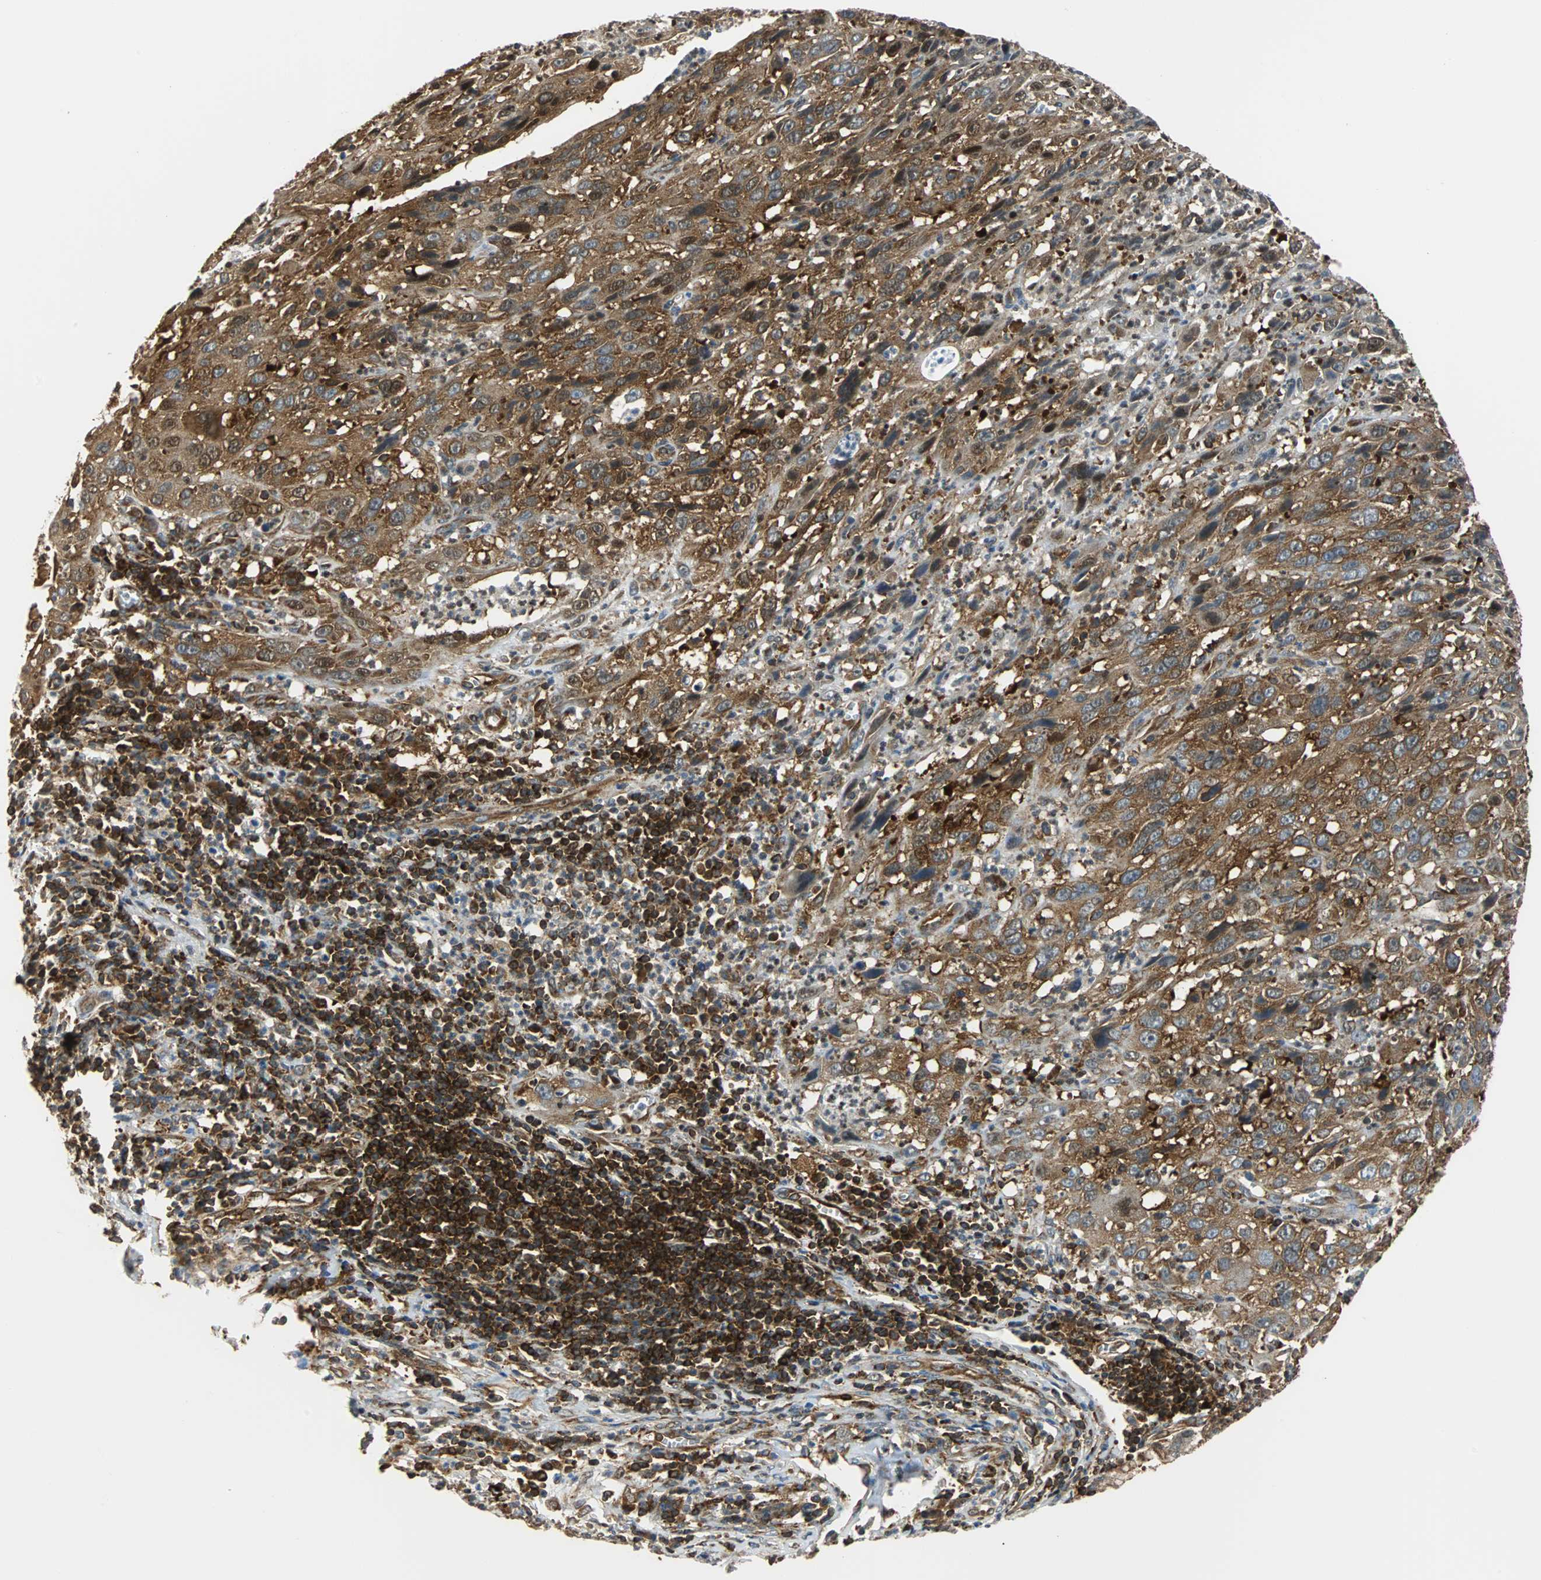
{"staining": {"intensity": "strong", "quantity": ">75%", "location": "cytoplasmic/membranous"}, "tissue": "cervical cancer", "cell_type": "Tumor cells", "image_type": "cancer", "snomed": [{"axis": "morphology", "description": "Squamous cell carcinoma, NOS"}, {"axis": "topography", "description": "Cervix"}], "caption": "The micrograph displays staining of squamous cell carcinoma (cervical), revealing strong cytoplasmic/membranous protein positivity (brown color) within tumor cells.", "gene": "RELA", "patient": {"sex": "female", "age": 32}}